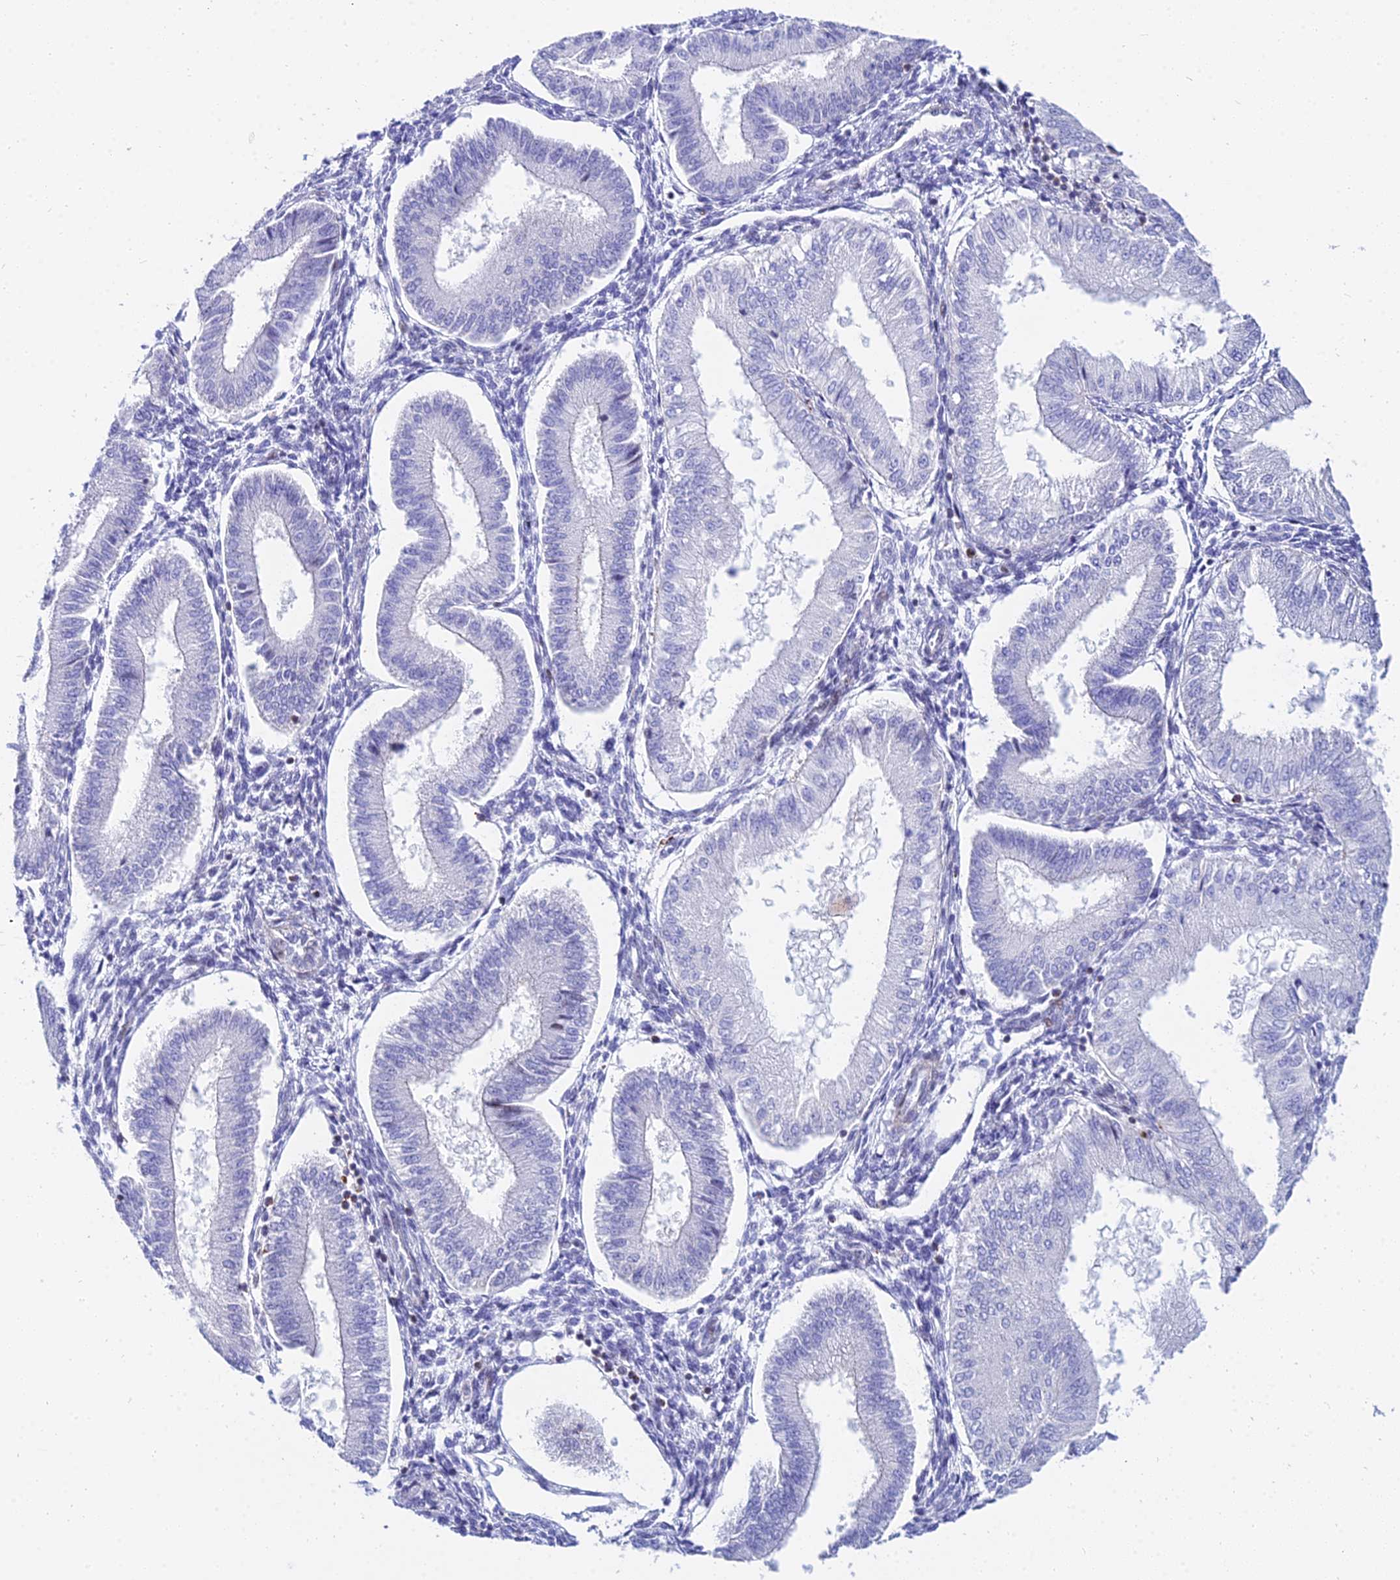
{"staining": {"intensity": "negative", "quantity": "none", "location": "none"}, "tissue": "endometrium", "cell_type": "Cells in endometrial stroma", "image_type": "normal", "snomed": [{"axis": "morphology", "description": "Normal tissue, NOS"}, {"axis": "topography", "description": "Endometrium"}], "caption": "Cells in endometrial stroma show no significant staining in normal endometrium.", "gene": "DLX1", "patient": {"sex": "female", "age": 39}}